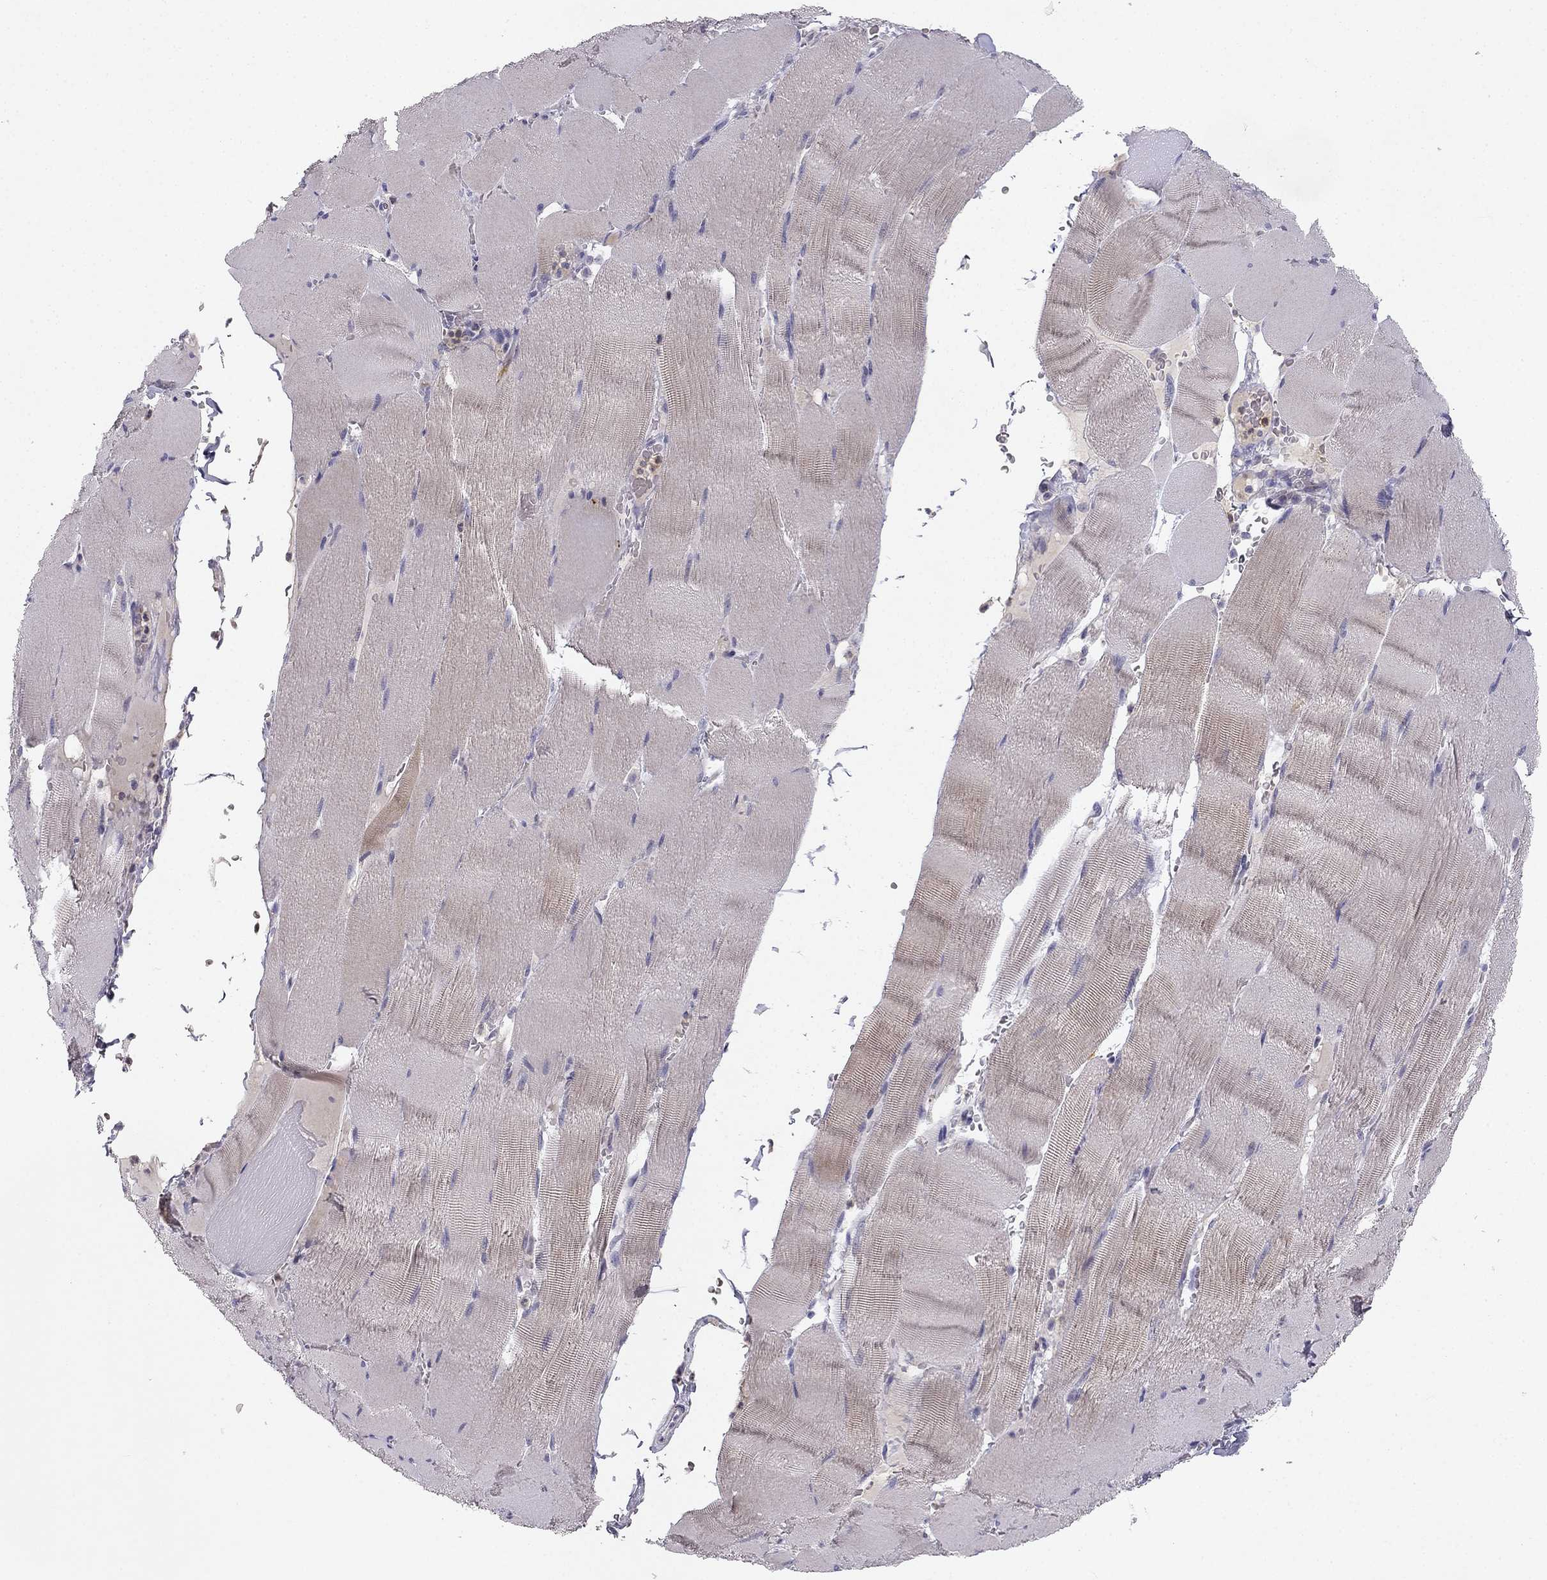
{"staining": {"intensity": "negative", "quantity": "none", "location": "none"}, "tissue": "skeletal muscle", "cell_type": "Myocytes", "image_type": "normal", "snomed": [{"axis": "morphology", "description": "Normal tissue, NOS"}, {"axis": "topography", "description": "Skeletal muscle"}], "caption": "High magnification brightfield microscopy of normal skeletal muscle stained with DAB (3,3'-diaminobenzidine) (brown) and counterstained with hematoxylin (blue): myocytes show no significant expression. The staining was performed using DAB to visualize the protein expression in brown, while the nuclei were stained in blue with hematoxylin (Magnification: 20x).", "gene": "SLC6A4", "patient": {"sex": "male", "age": 56}}